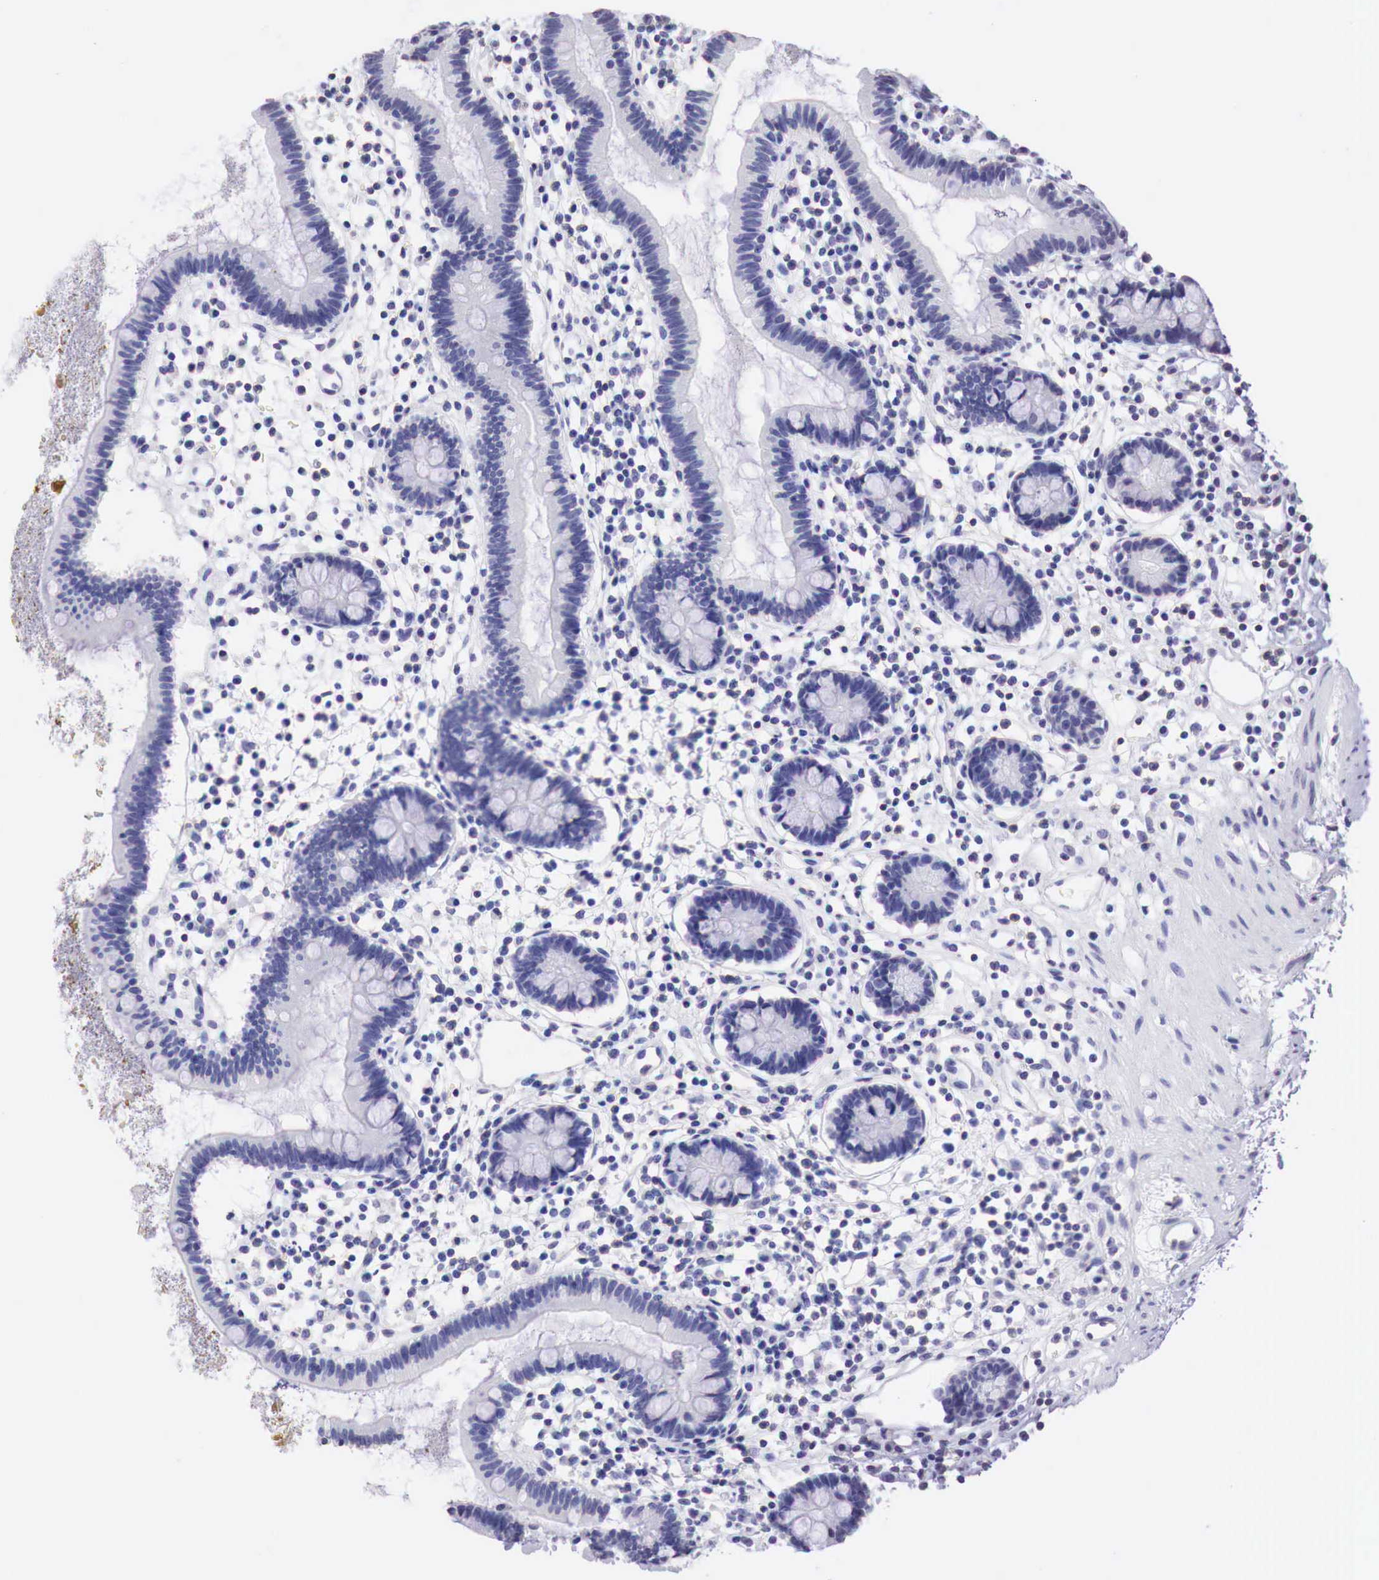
{"staining": {"intensity": "negative", "quantity": "none", "location": "none"}, "tissue": "small intestine", "cell_type": "Glandular cells", "image_type": "normal", "snomed": [{"axis": "morphology", "description": "Normal tissue, NOS"}, {"axis": "topography", "description": "Small intestine"}], "caption": "IHC photomicrograph of benign human small intestine stained for a protein (brown), which exhibits no staining in glandular cells.", "gene": "PABIR2", "patient": {"sex": "female", "age": 37}}